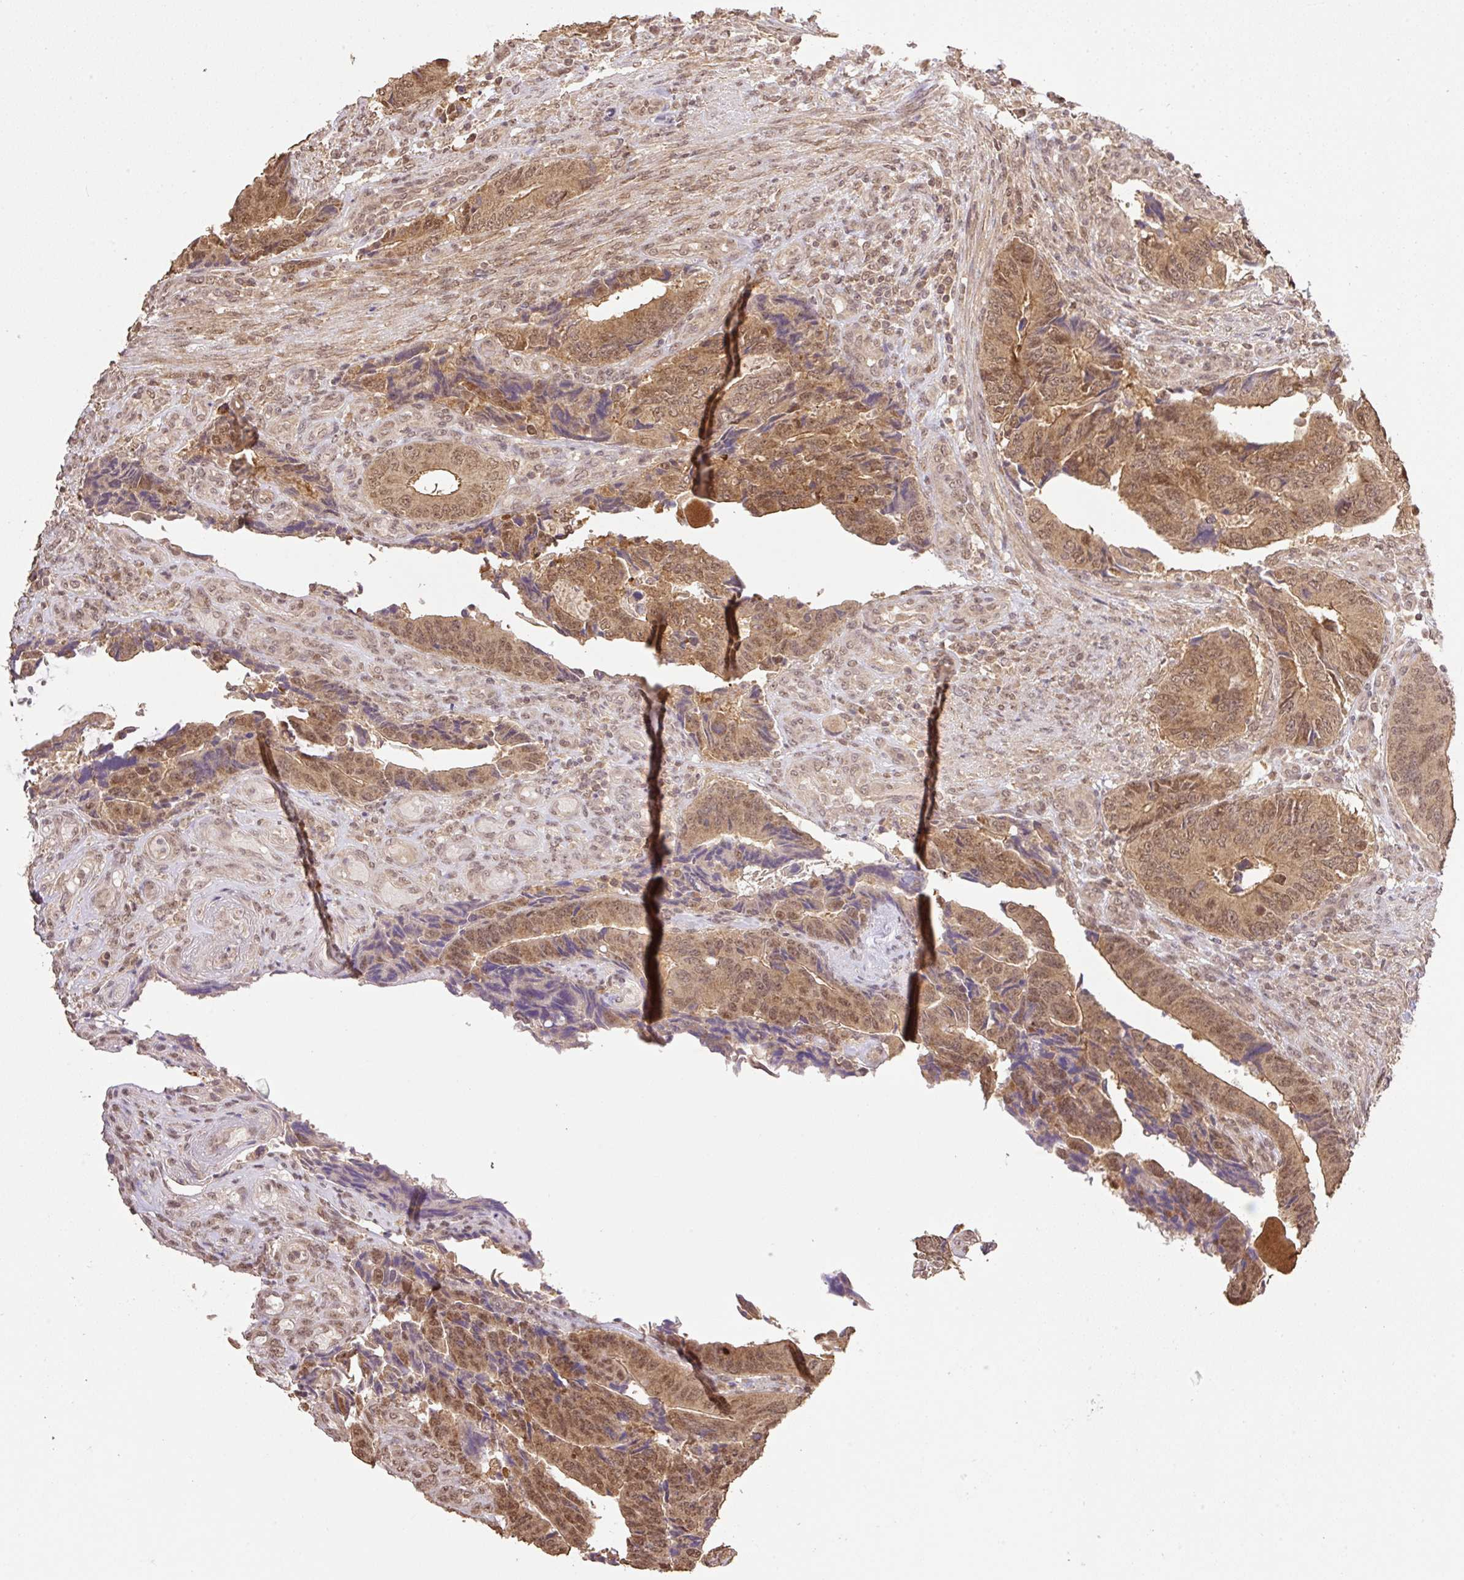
{"staining": {"intensity": "moderate", "quantity": ">75%", "location": "cytoplasmic/membranous,nuclear"}, "tissue": "colorectal cancer", "cell_type": "Tumor cells", "image_type": "cancer", "snomed": [{"axis": "morphology", "description": "Adenocarcinoma, NOS"}, {"axis": "topography", "description": "Colon"}], "caption": "Immunohistochemical staining of adenocarcinoma (colorectal) demonstrates medium levels of moderate cytoplasmic/membranous and nuclear staining in approximately >75% of tumor cells.", "gene": "VPS25", "patient": {"sex": "male", "age": 87}}